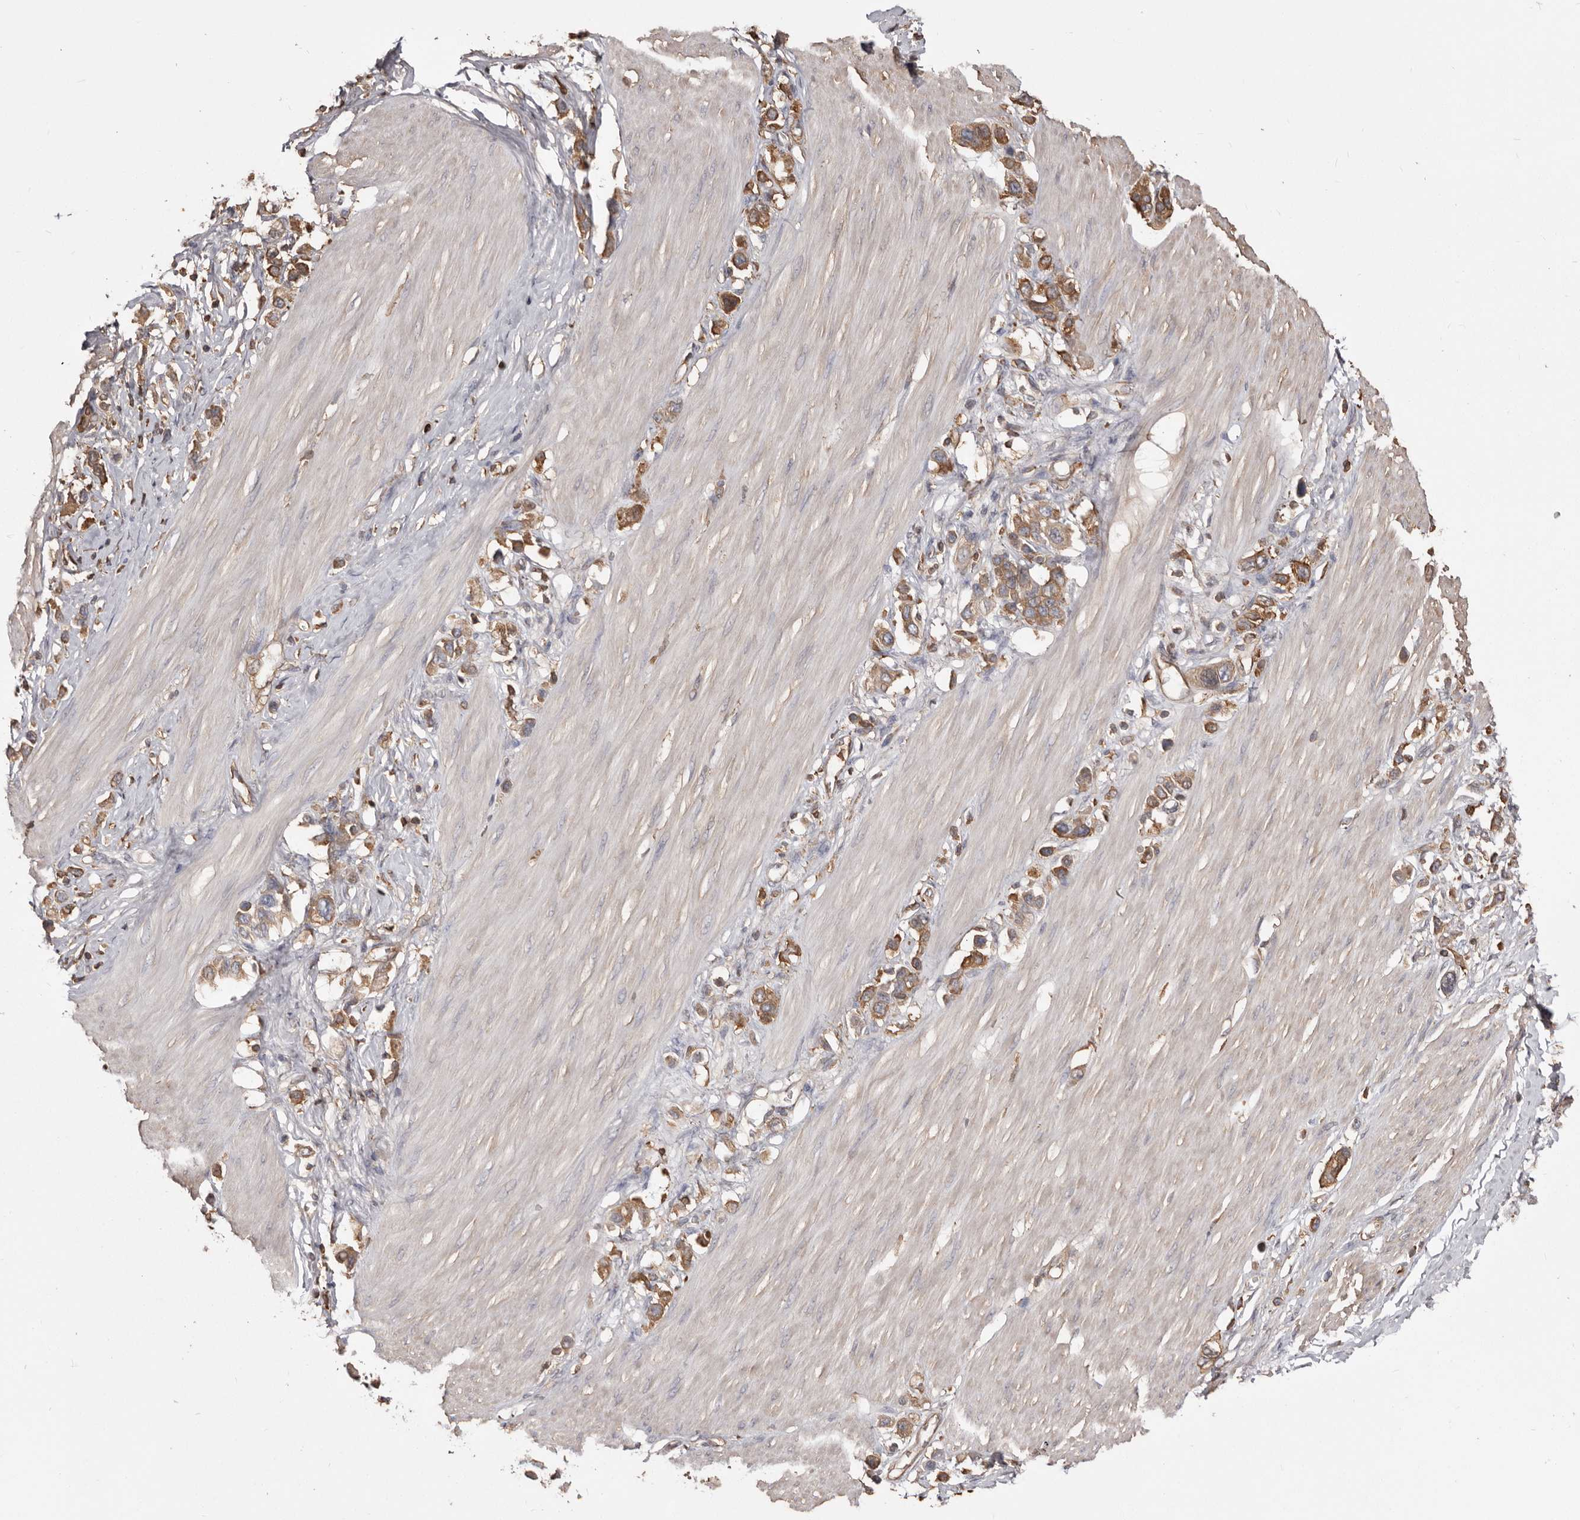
{"staining": {"intensity": "moderate", "quantity": ">75%", "location": "cytoplasmic/membranous"}, "tissue": "stomach cancer", "cell_type": "Tumor cells", "image_type": "cancer", "snomed": [{"axis": "morphology", "description": "Adenocarcinoma, NOS"}, {"axis": "topography", "description": "Stomach"}], "caption": "Immunohistochemistry (DAB (3,3'-diaminobenzidine)) staining of stomach cancer (adenocarcinoma) reveals moderate cytoplasmic/membranous protein positivity in approximately >75% of tumor cells. The staining was performed using DAB (3,3'-diaminobenzidine), with brown indicating positive protein expression. Nuclei are stained blue with hematoxylin.", "gene": "PKM", "patient": {"sex": "female", "age": 65}}